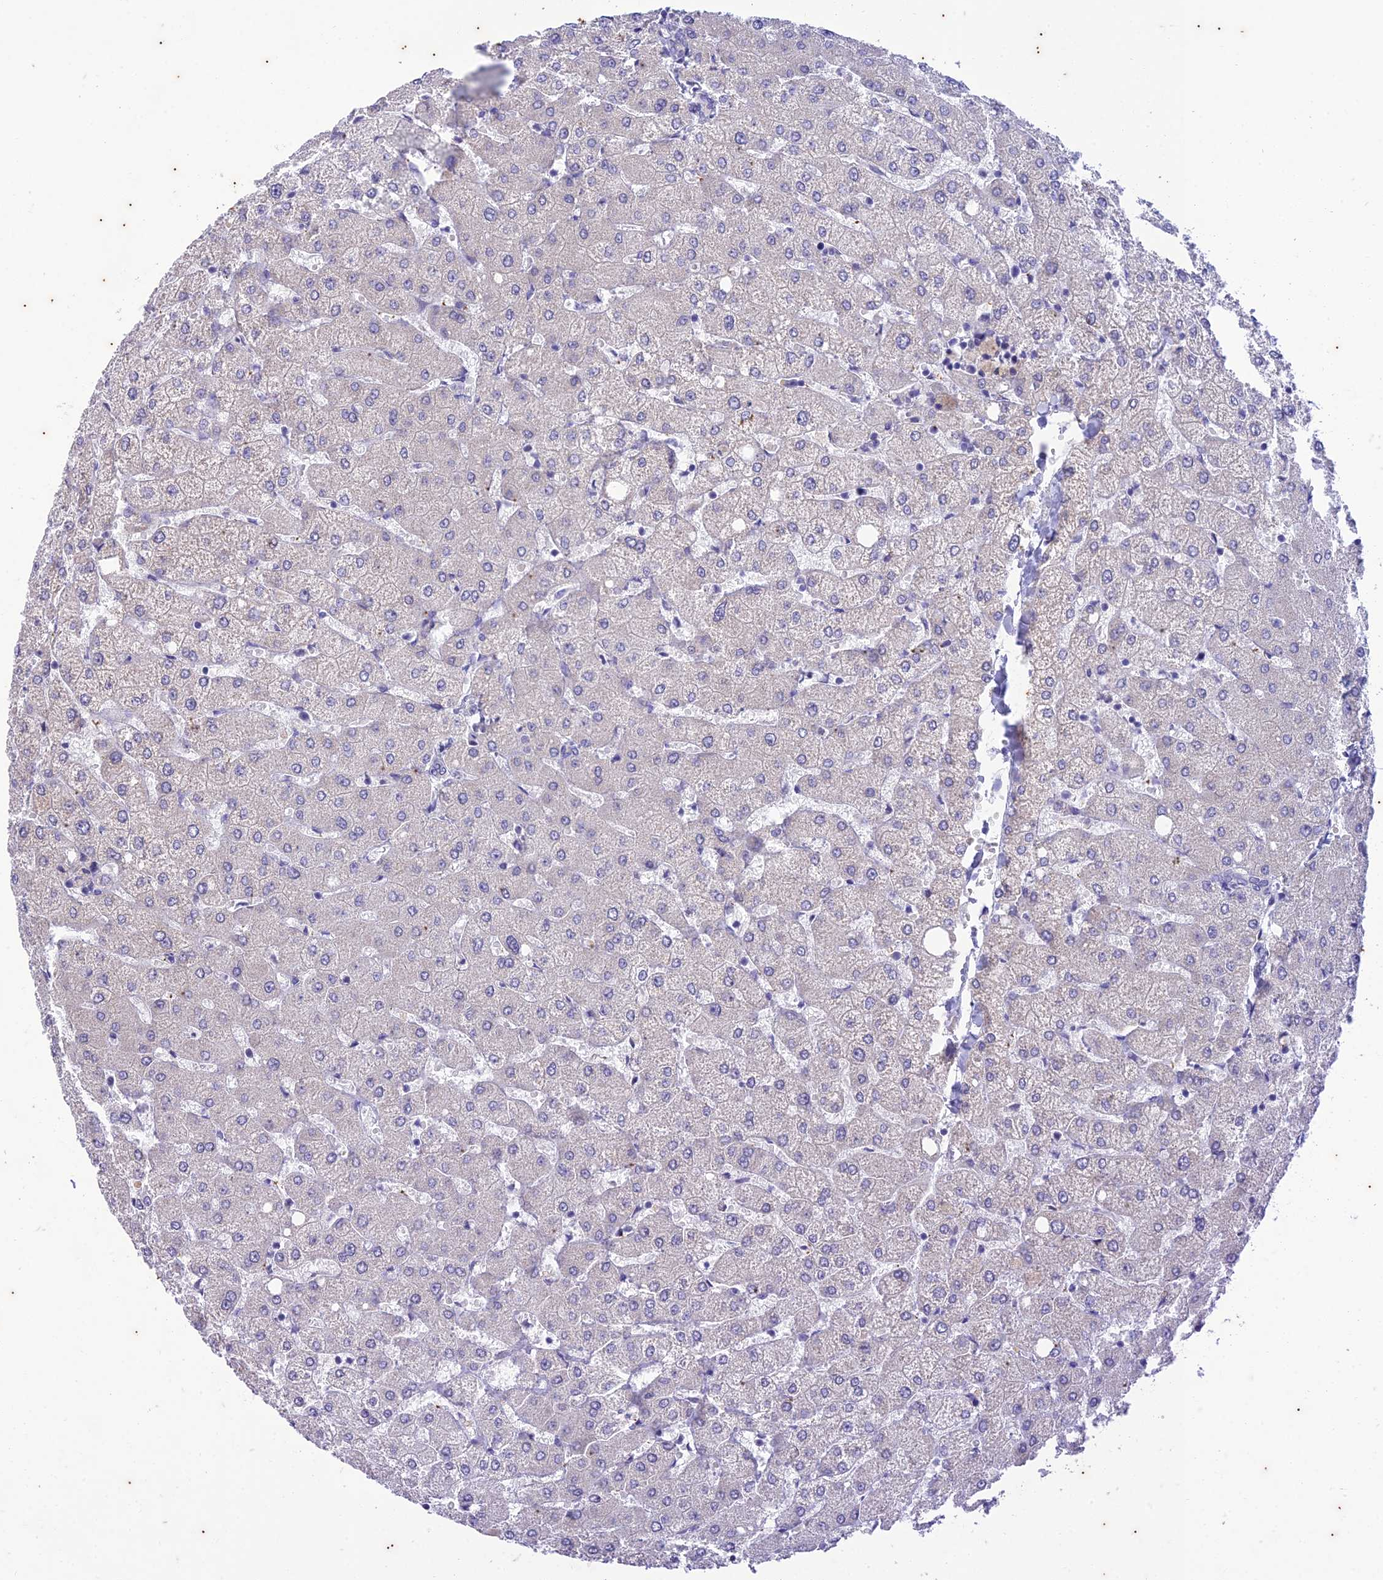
{"staining": {"intensity": "negative", "quantity": "none", "location": "none"}, "tissue": "liver", "cell_type": "Cholangiocytes", "image_type": "normal", "snomed": [{"axis": "morphology", "description": "Normal tissue, NOS"}, {"axis": "topography", "description": "Liver"}], "caption": "An image of human liver is negative for staining in cholangiocytes. The staining was performed using DAB to visualize the protein expression in brown, while the nuclei were stained in blue with hematoxylin (Magnification: 20x).", "gene": "TMEM40", "patient": {"sex": "female", "age": 54}}